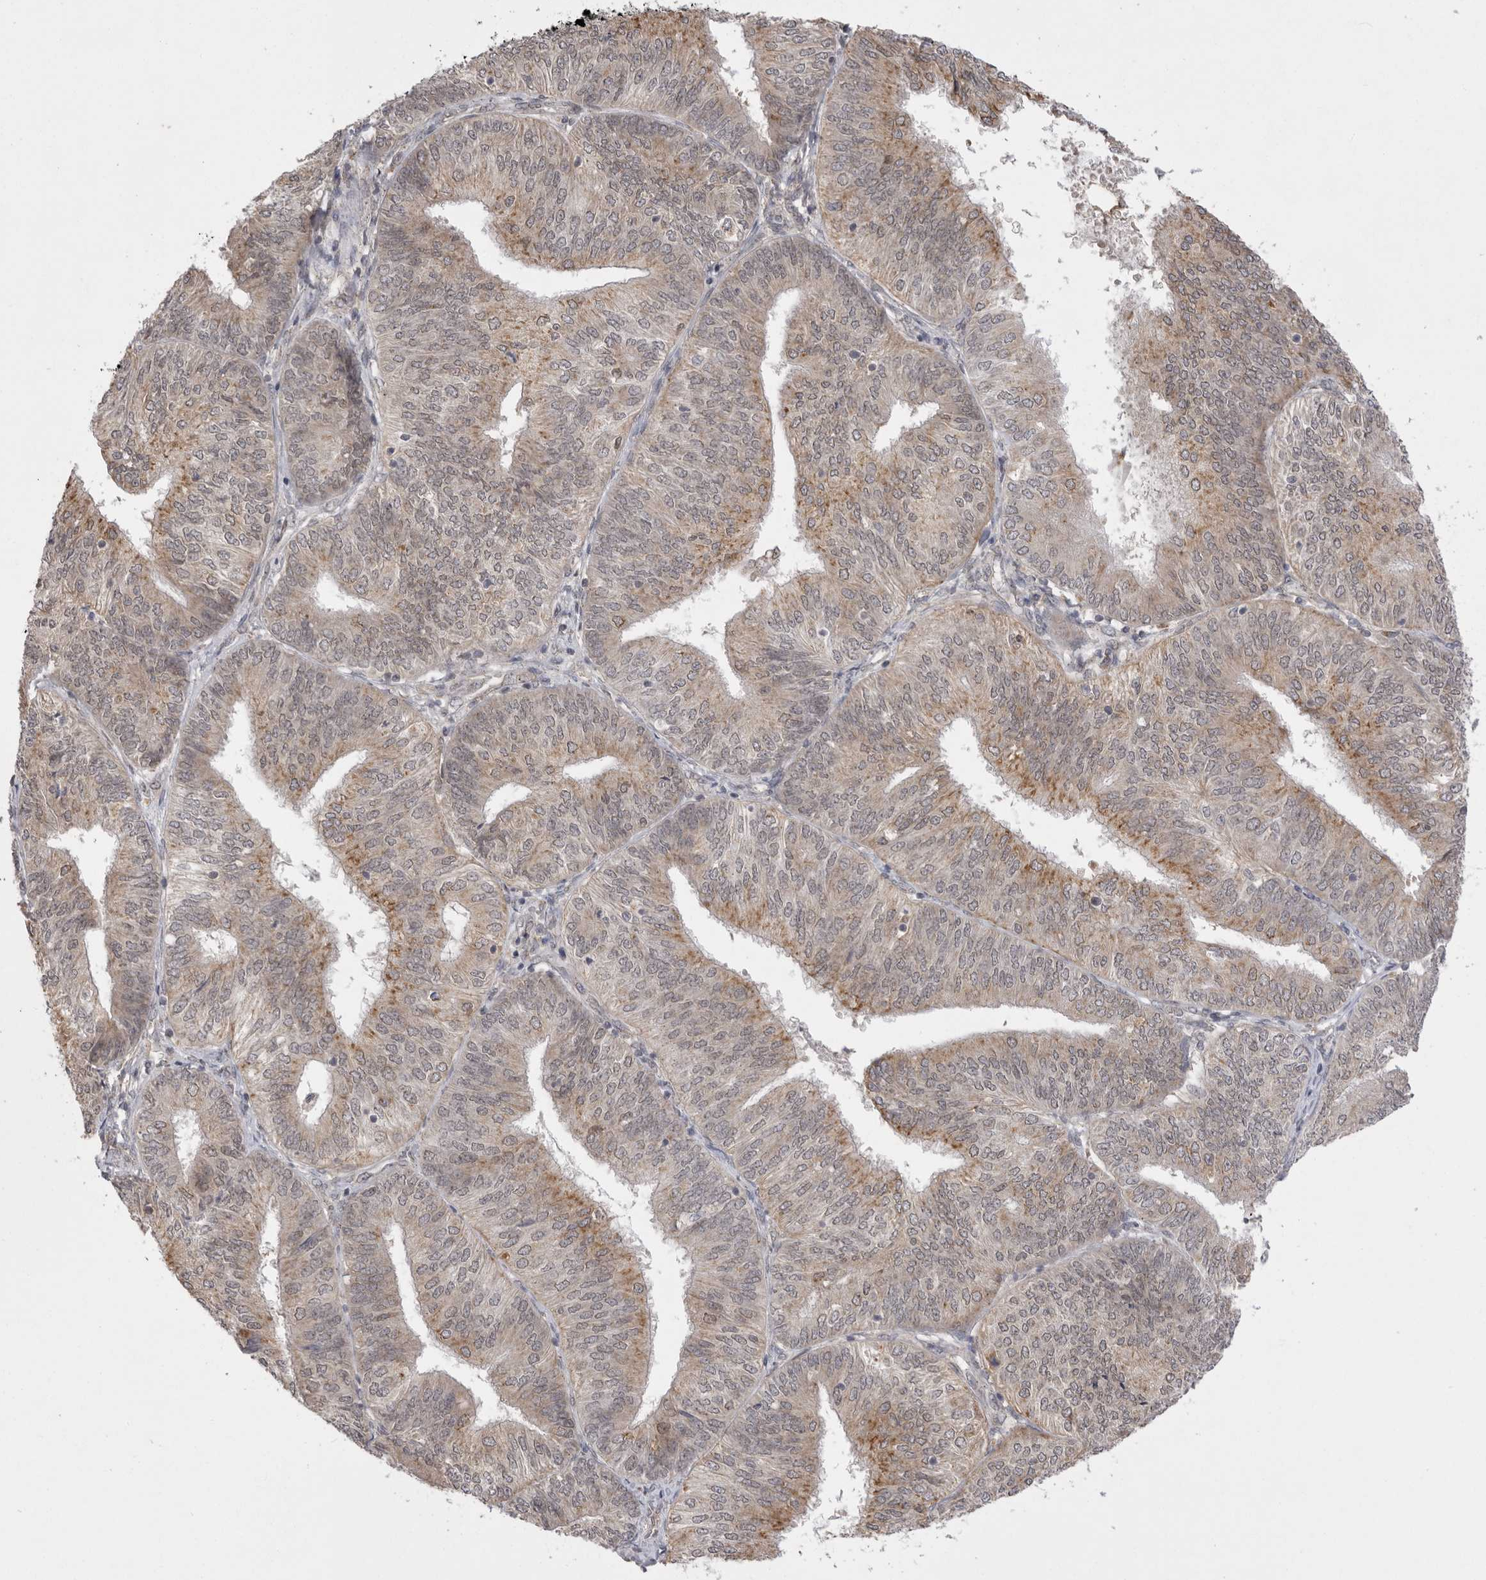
{"staining": {"intensity": "moderate", "quantity": ">75%", "location": "cytoplasmic/membranous,nuclear"}, "tissue": "endometrial cancer", "cell_type": "Tumor cells", "image_type": "cancer", "snomed": [{"axis": "morphology", "description": "Adenocarcinoma, NOS"}, {"axis": "topography", "description": "Endometrium"}], "caption": "Endometrial cancer (adenocarcinoma) was stained to show a protein in brown. There is medium levels of moderate cytoplasmic/membranous and nuclear positivity in approximately >75% of tumor cells.", "gene": "TLR3", "patient": {"sex": "female", "age": 58}}